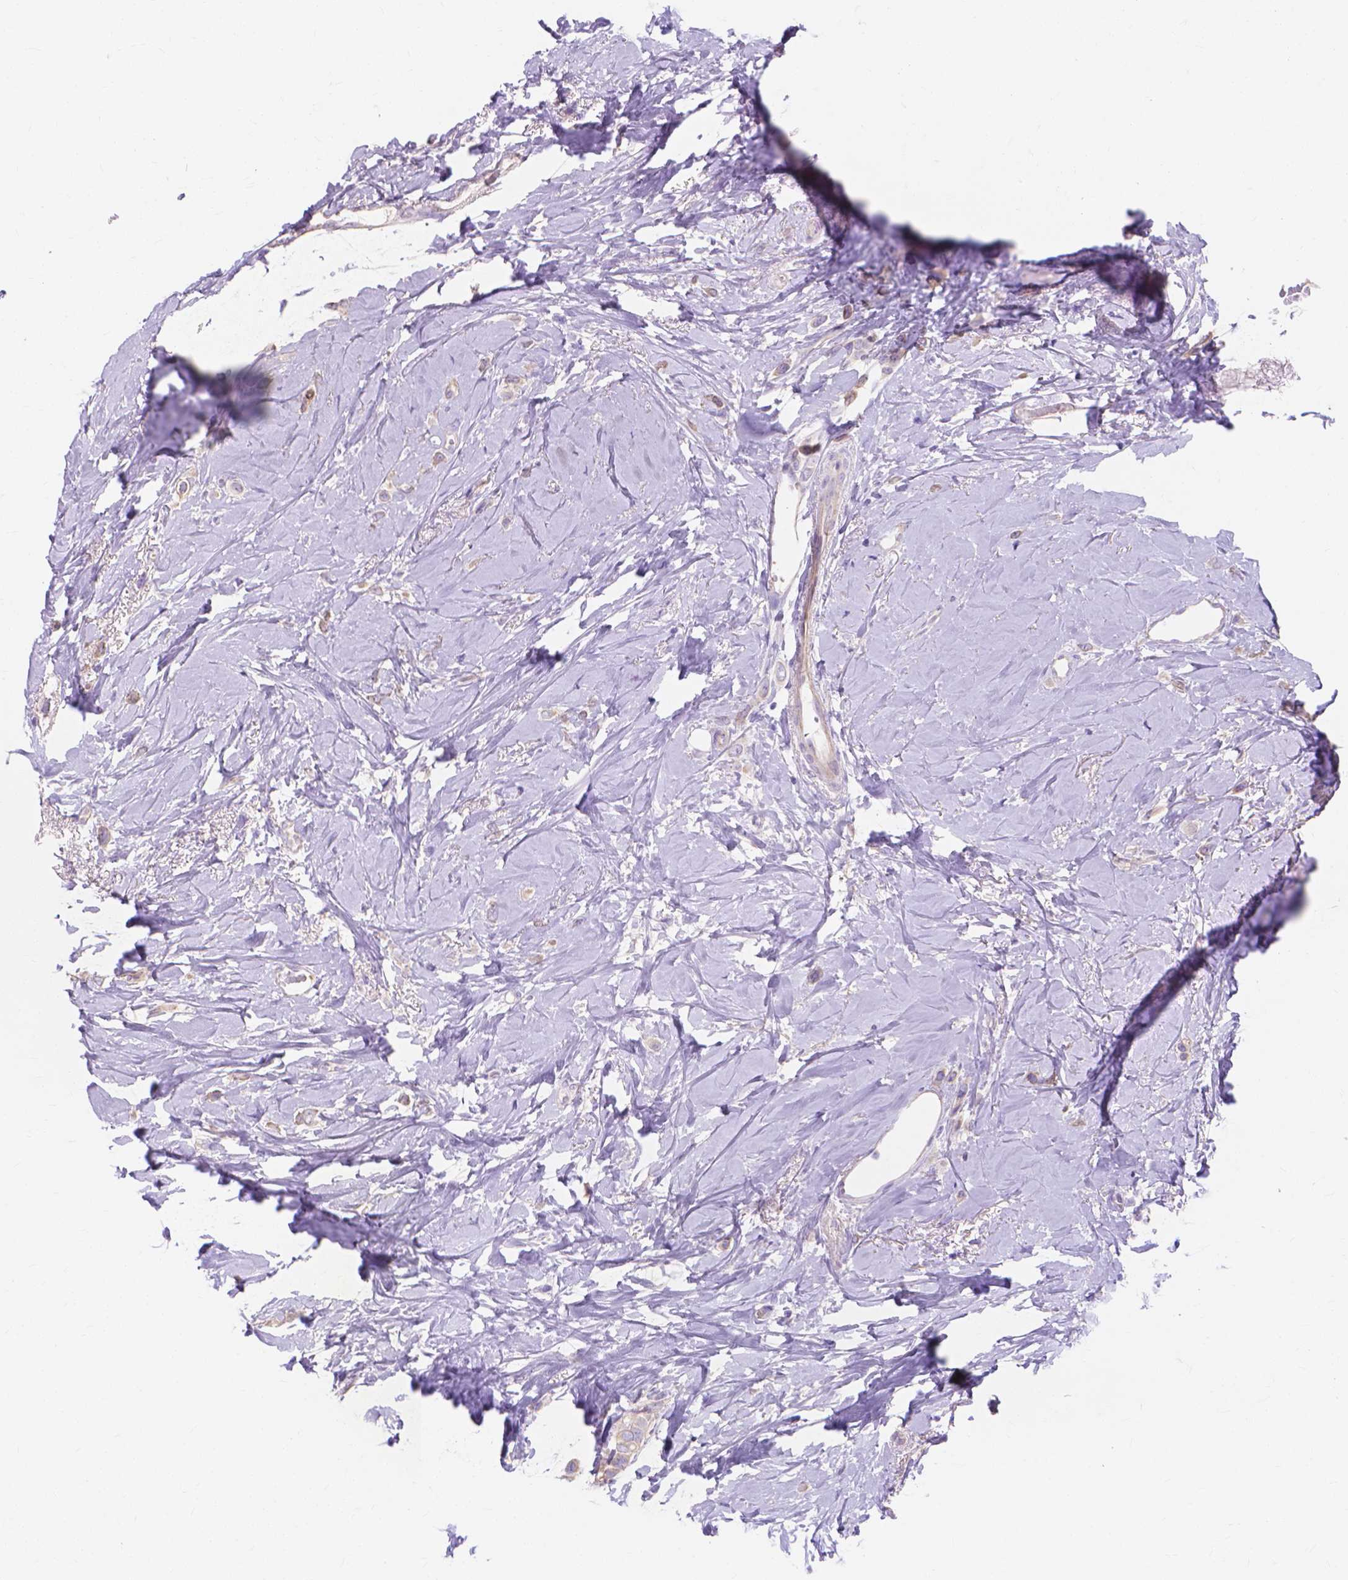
{"staining": {"intensity": "negative", "quantity": "none", "location": "none"}, "tissue": "breast cancer", "cell_type": "Tumor cells", "image_type": "cancer", "snomed": [{"axis": "morphology", "description": "Lobular carcinoma"}, {"axis": "topography", "description": "Breast"}], "caption": "A high-resolution image shows immunohistochemistry (IHC) staining of breast cancer (lobular carcinoma), which exhibits no significant positivity in tumor cells. (DAB immunohistochemistry (IHC) with hematoxylin counter stain).", "gene": "MBLAC1", "patient": {"sex": "female", "age": 66}}